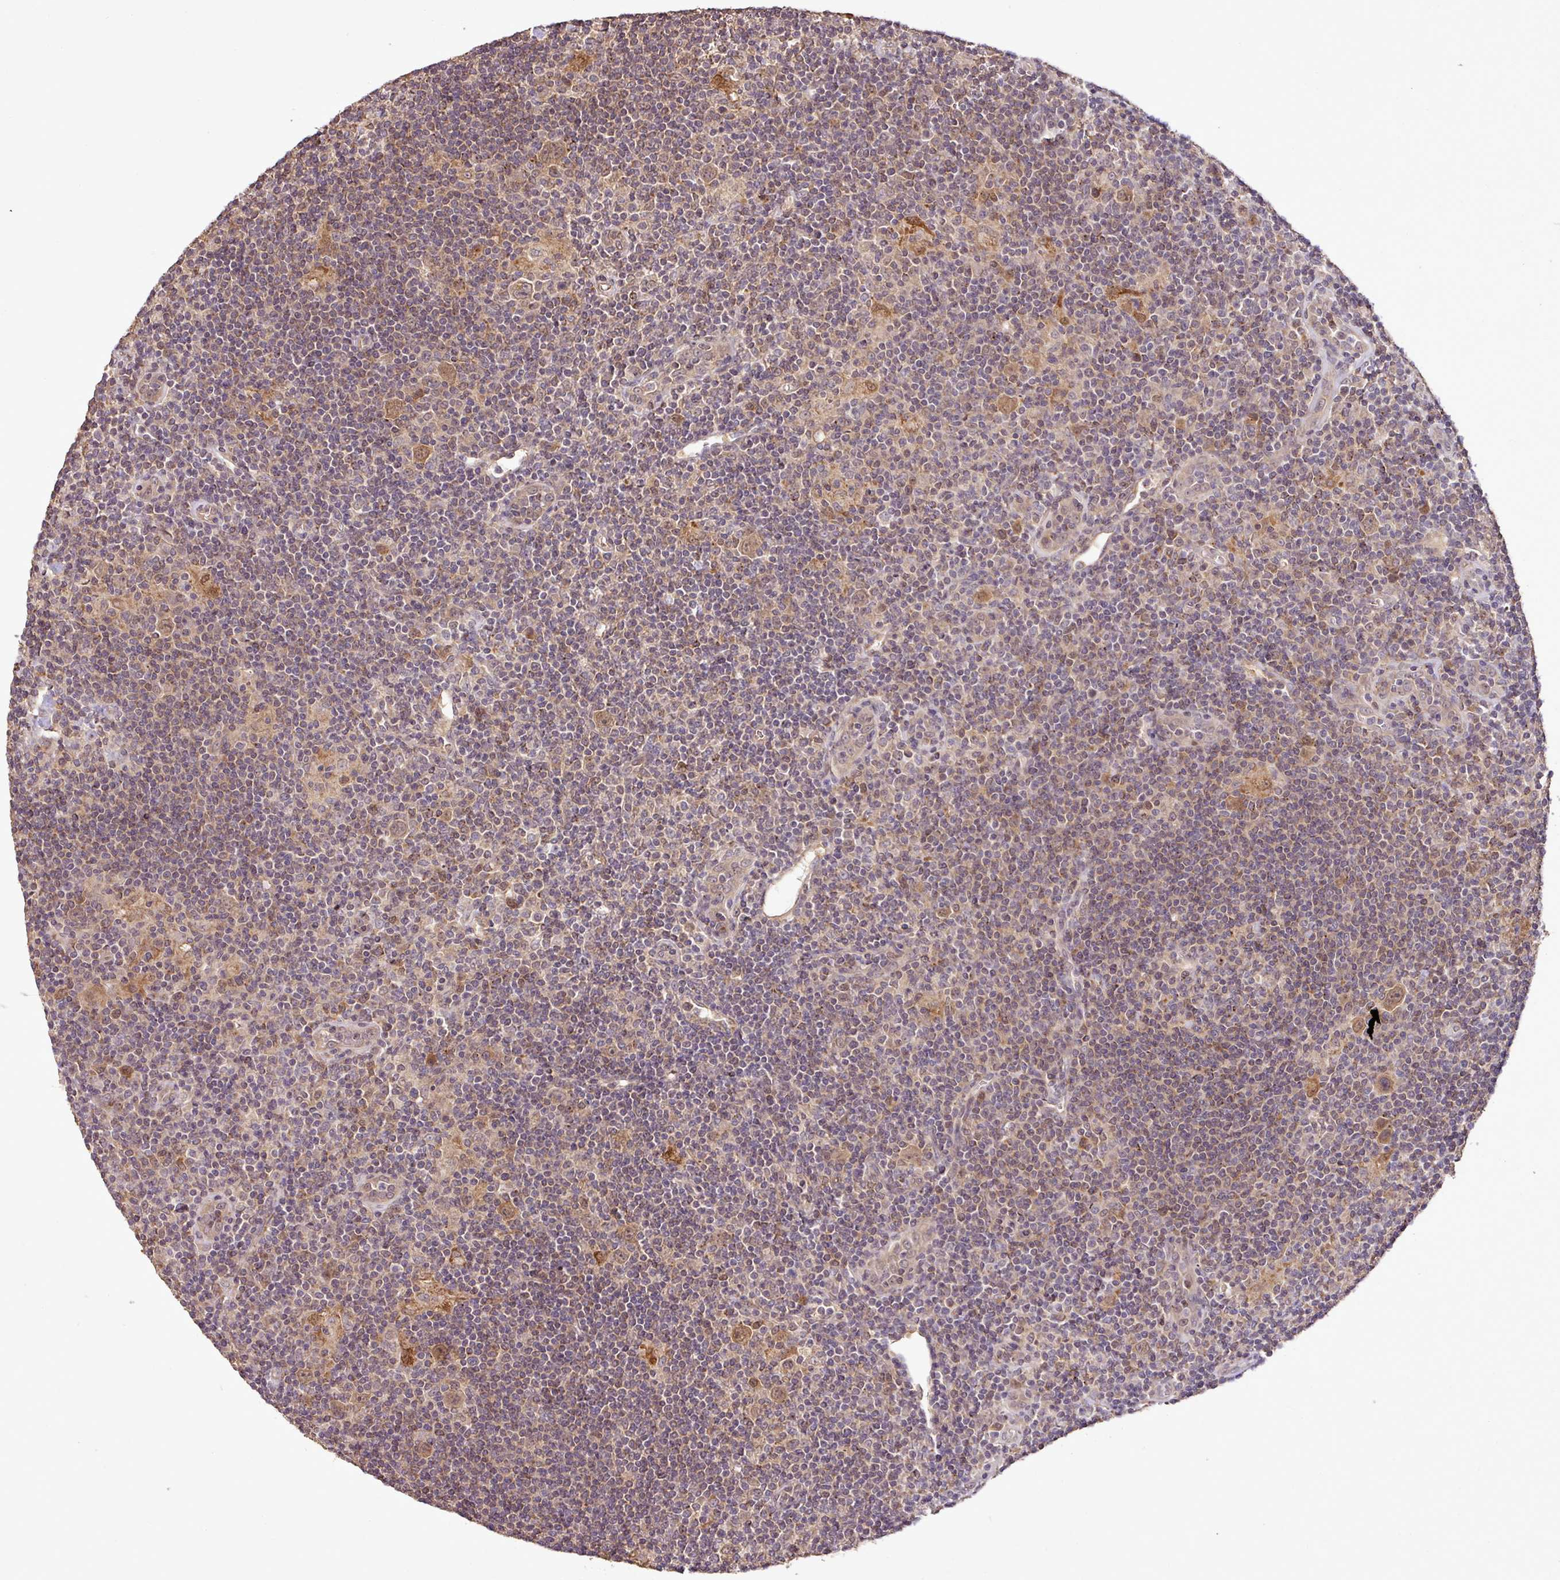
{"staining": {"intensity": "moderate", "quantity": ">75%", "location": "nuclear"}, "tissue": "lymphoma", "cell_type": "Tumor cells", "image_type": "cancer", "snomed": [{"axis": "morphology", "description": "Hodgkin's disease, NOS"}, {"axis": "topography", "description": "Lymph node"}], "caption": "Immunohistochemical staining of human lymphoma shows medium levels of moderate nuclear positivity in approximately >75% of tumor cells.", "gene": "FAIM", "patient": {"sex": "female", "age": 57}}